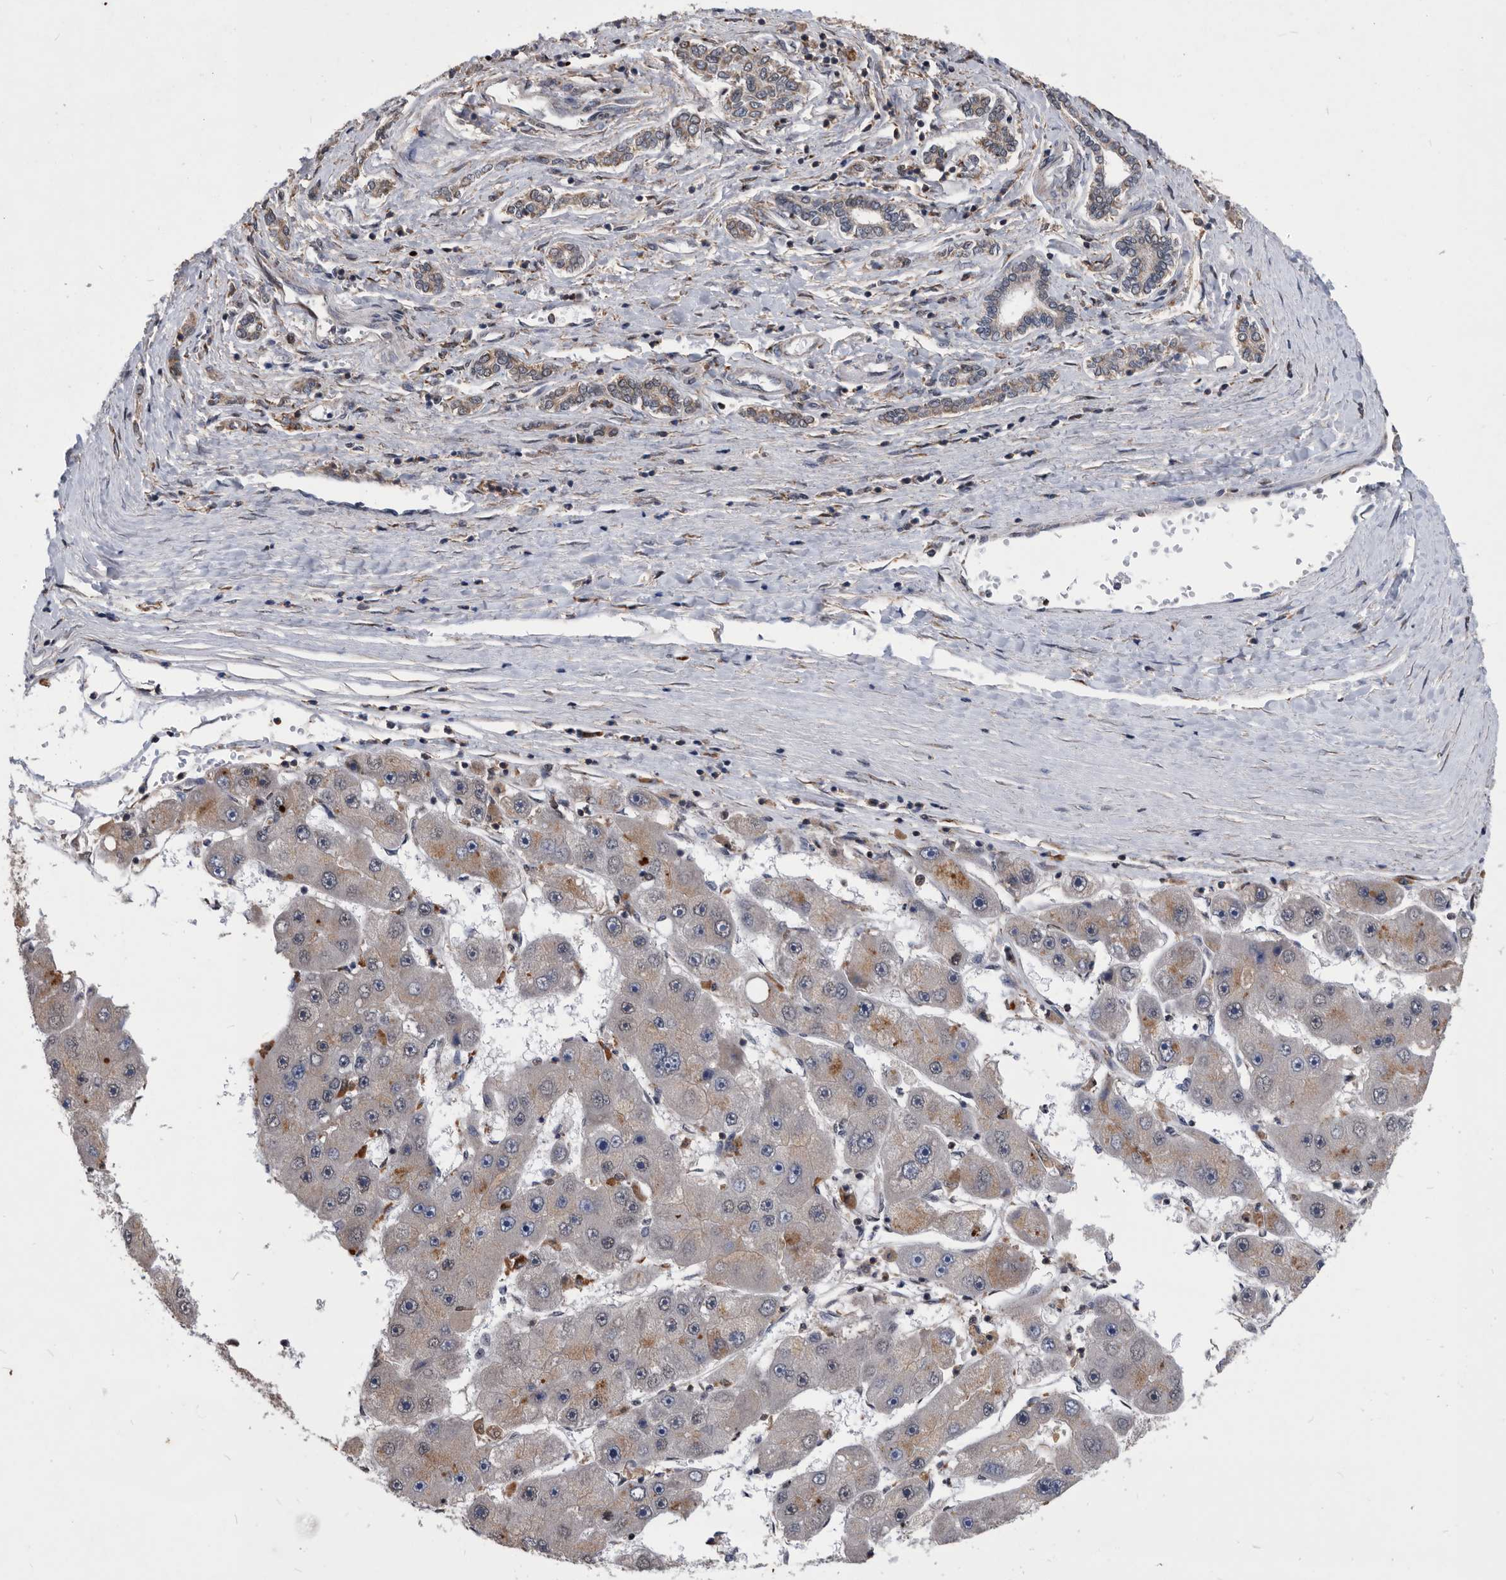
{"staining": {"intensity": "negative", "quantity": "none", "location": "none"}, "tissue": "liver cancer", "cell_type": "Tumor cells", "image_type": "cancer", "snomed": [{"axis": "morphology", "description": "Carcinoma, Hepatocellular, NOS"}, {"axis": "topography", "description": "Liver"}], "caption": "High power microscopy photomicrograph of an IHC photomicrograph of liver cancer, revealing no significant positivity in tumor cells. (Stains: DAB (3,3'-diaminobenzidine) IHC with hematoxylin counter stain, Microscopy: brightfield microscopy at high magnification).", "gene": "NRBP1", "patient": {"sex": "female", "age": 61}}